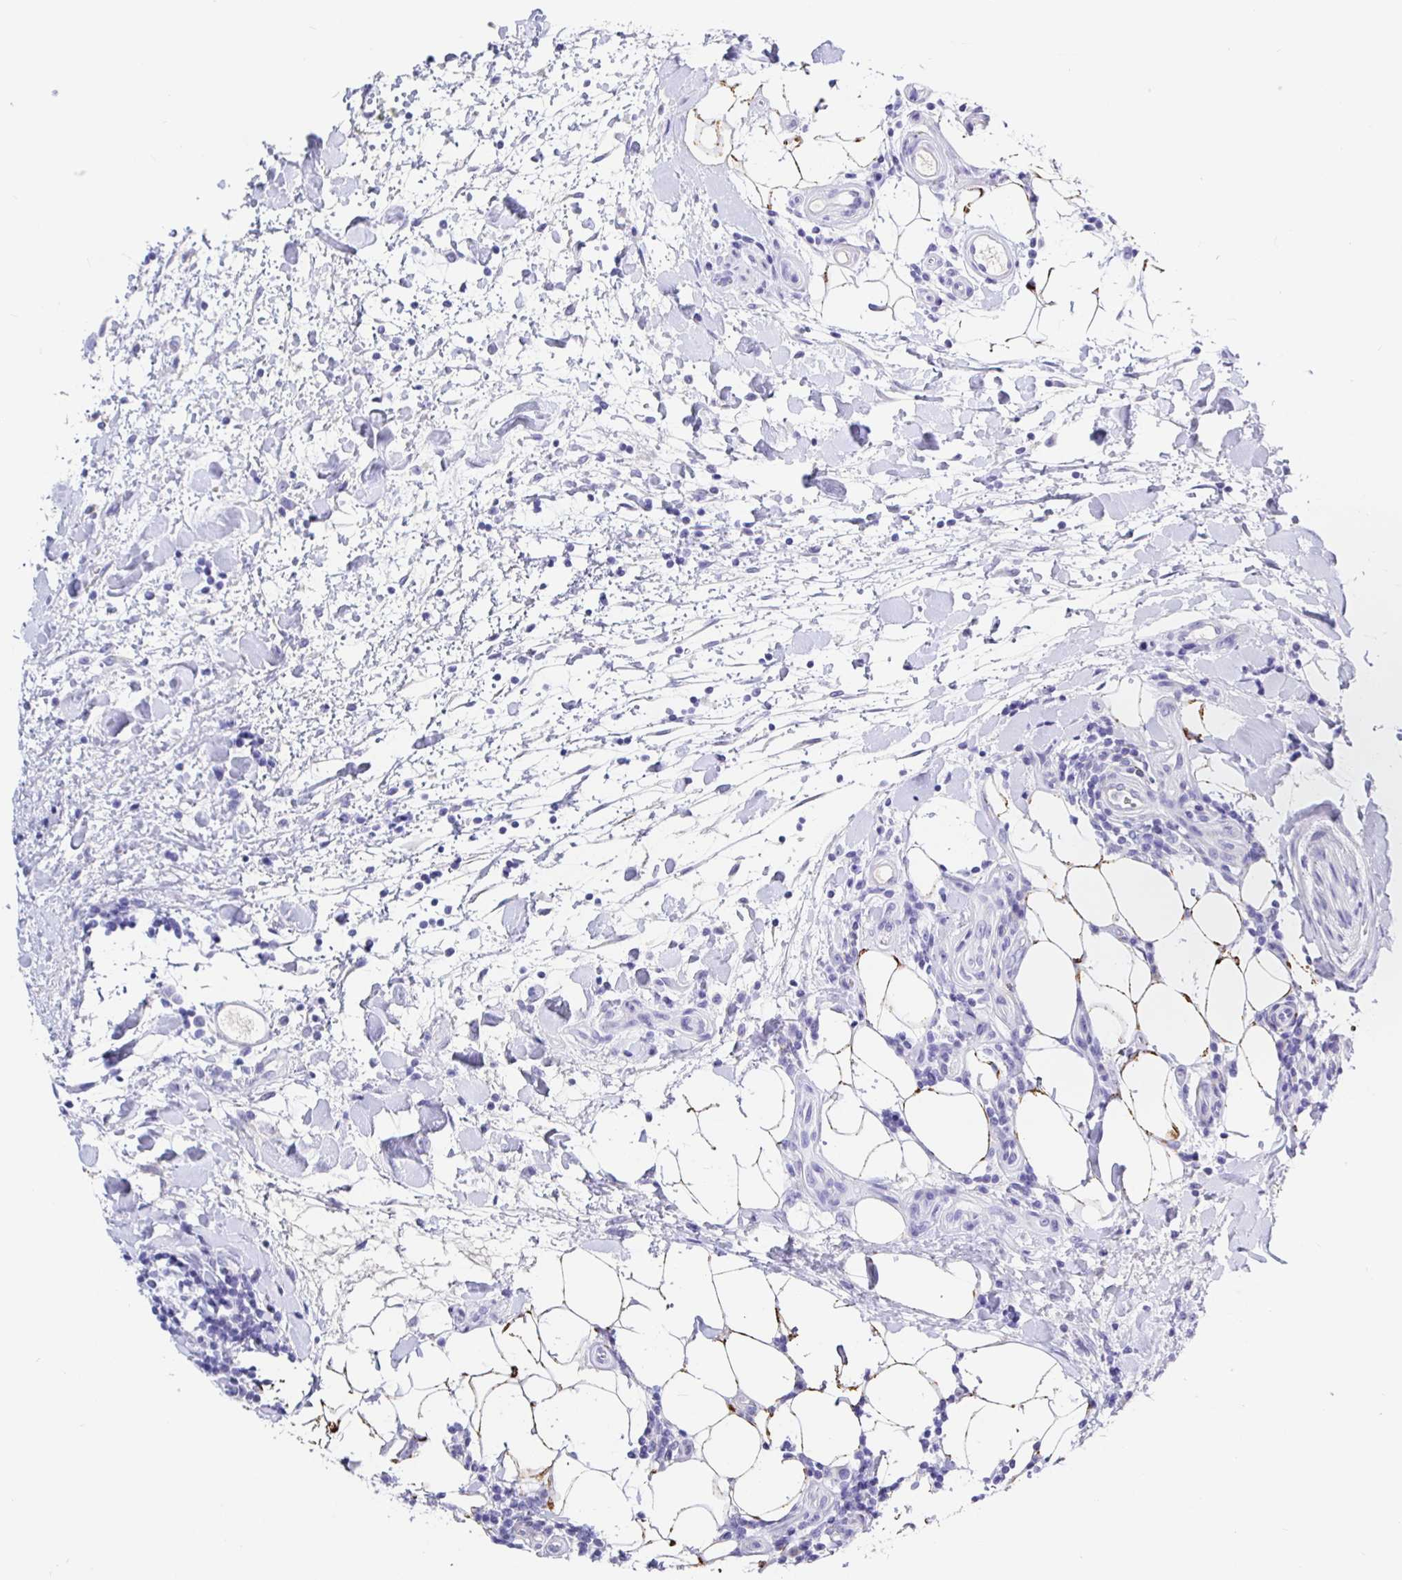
{"staining": {"intensity": "negative", "quantity": "none", "location": "none"}, "tissue": "testis cancer", "cell_type": "Tumor cells", "image_type": "cancer", "snomed": [{"axis": "morphology", "description": "Carcinoma, Embryonal, NOS"}, {"axis": "topography", "description": "Testis"}], "caption": "The histopathology image demonstrates no significant positivity in tumor cells of testis cancer. (DAB (3,3'-diaminobenzidine) immunohistochemistry, high magnification).", "gene": "MAOA", "patient": {"sex": "male", "age": 24}}